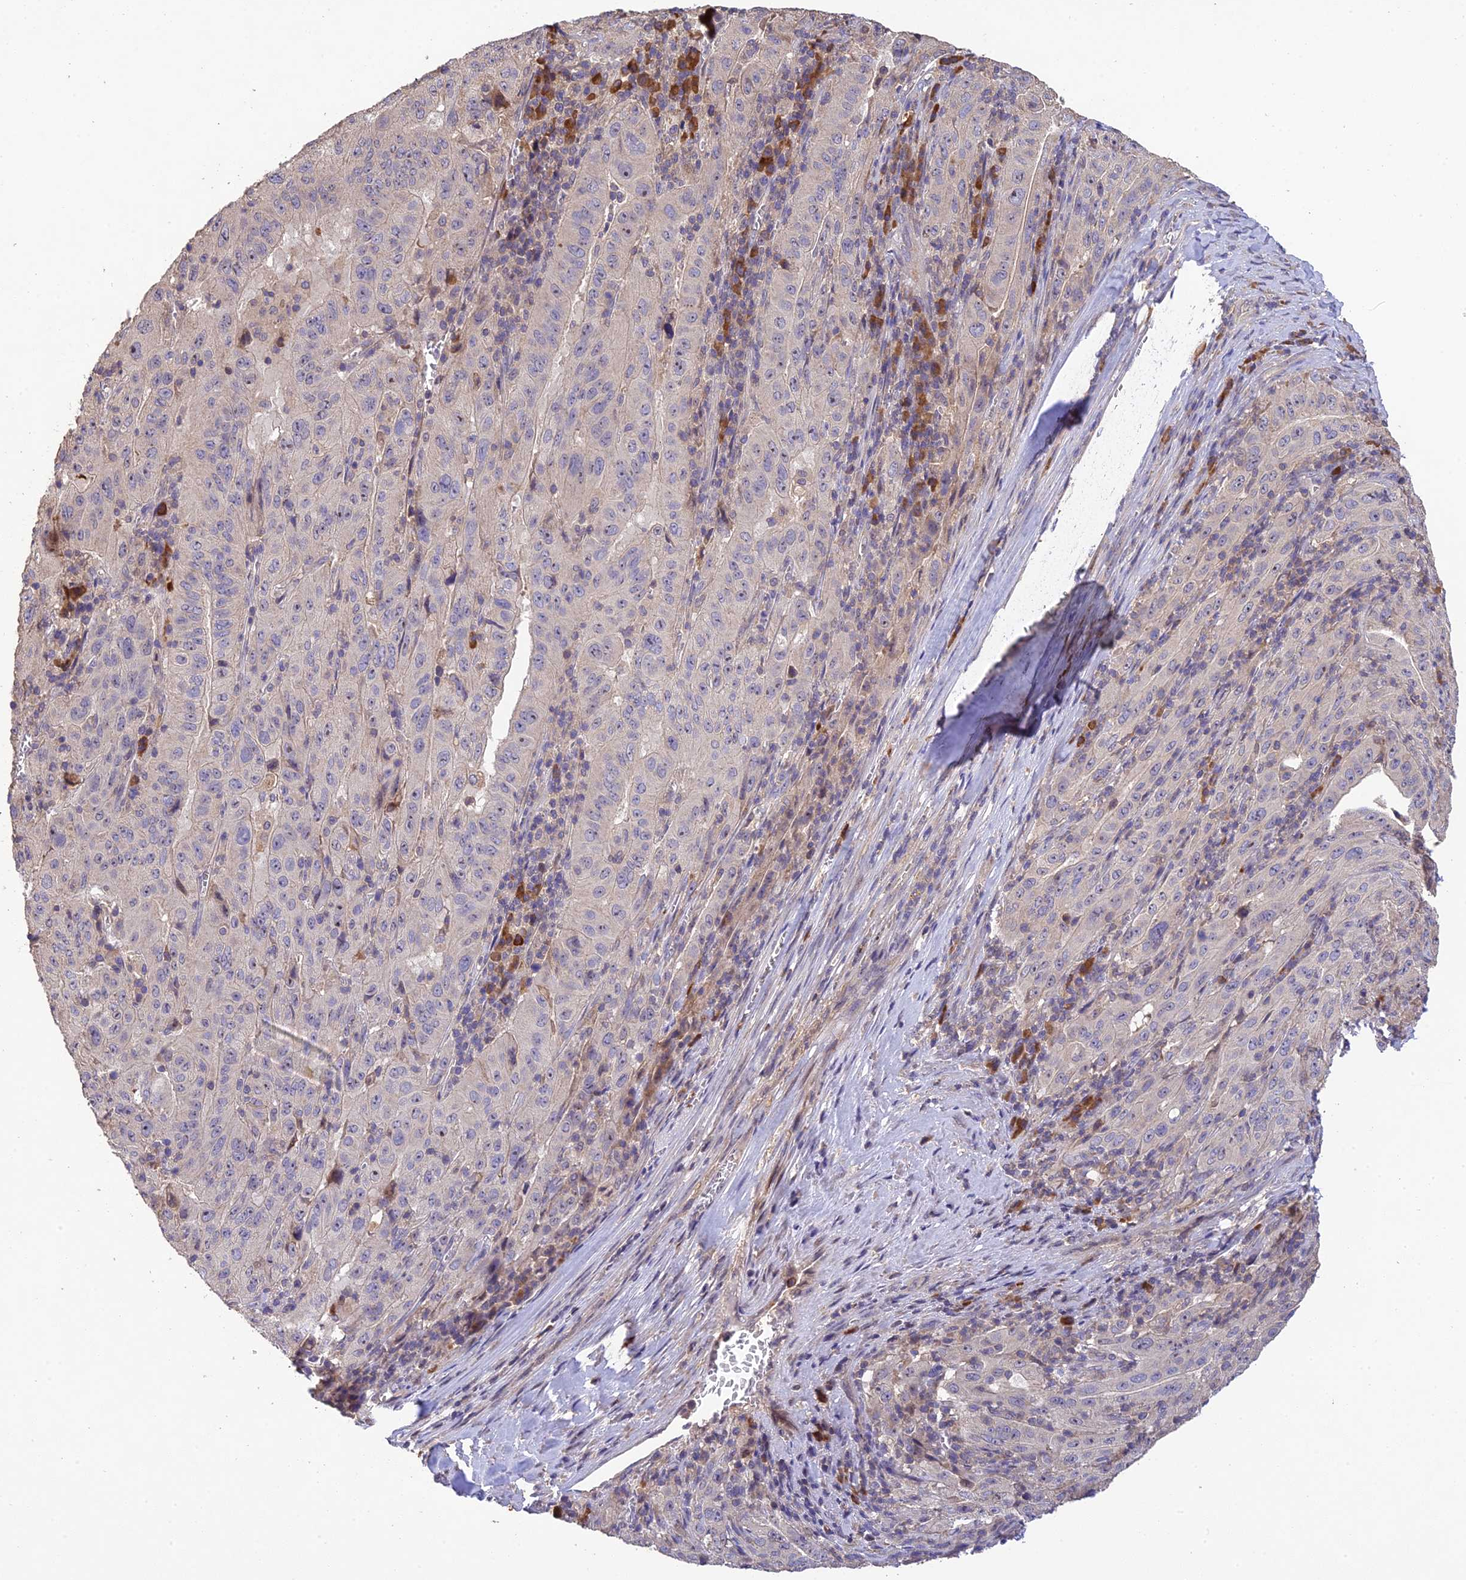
{"staining": {"intensity": "negative", "quantity": "none", "location": "none"}, "tissue": "pancreatic cancer", "cell_type": "Tumor cells", "image_type": "cancer", "snomed": [{"axis": "morphology", "description": "Adenocarcinoma, NOS"}, {"axis": "topography", "description": "Pancreas"}], "caption": "Immunohistochemical staining of pancreatic cancer (adenocarcinoma) reveals no significant positivity in tumor cells.", "gene": "DENND5B", "patient": {"sex": "male", "age": 63}}